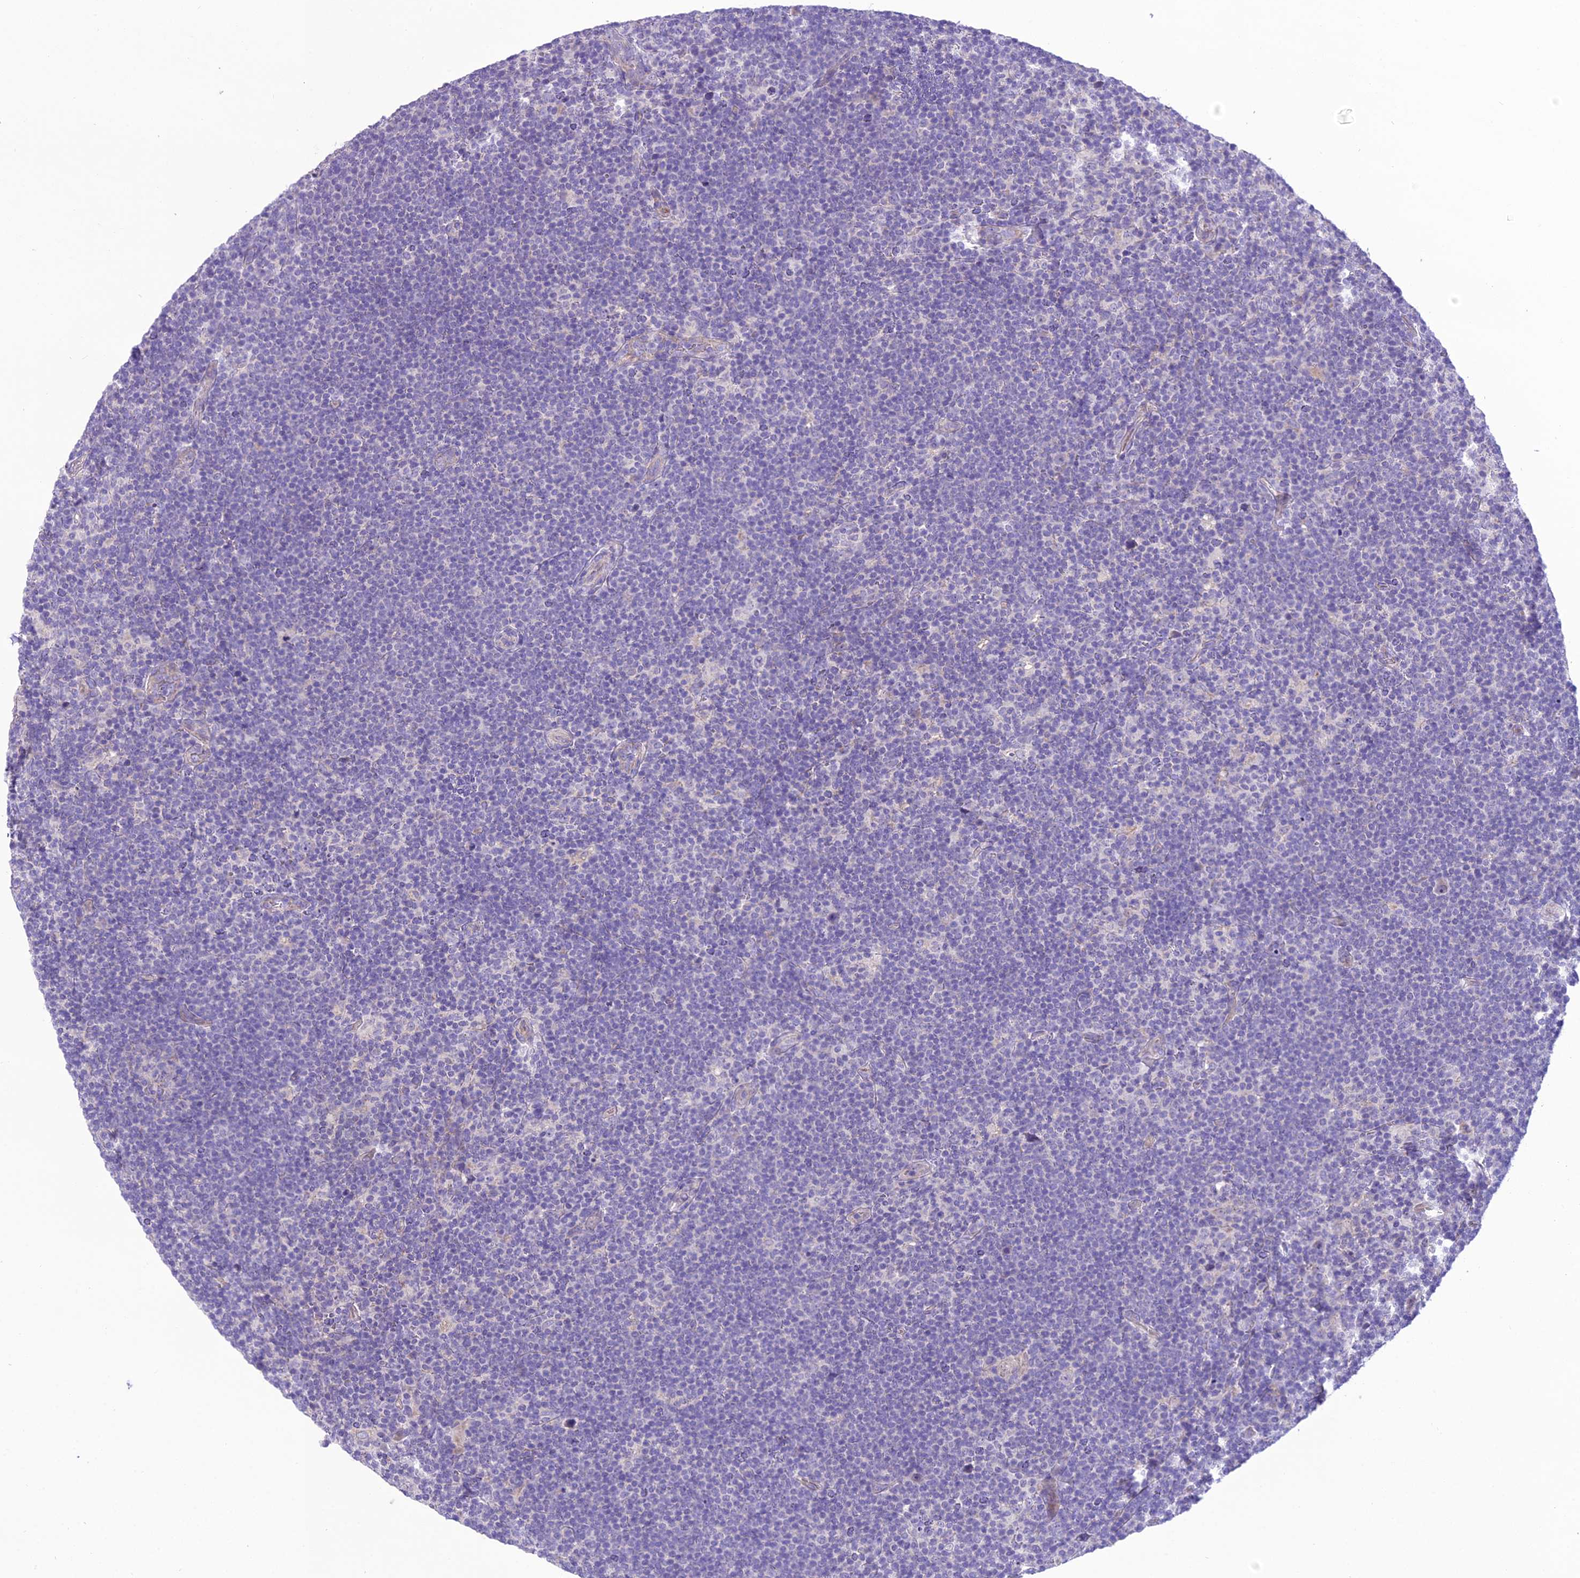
{"staining": {"intensity": "negative", "quantity": "none", "location": "none"}, "tissue": "lymphoma", "cell_type": "Tumor cells", "image_type": "cancer", "snomed": [{"axis": "morphology", "description": "Hodgkin's disease, NOS"}, {"axis": "topography", "description": "Lymph node"}], "caption": "Immunohistochemical staining of Hodgkin's disease shows no significant positivity in tumor cells. Brightfield microscopy of IHC stained with DAB (3,3'-diaminobenzidine) (brown) and hematoxylin (blue), captured at high magnification.", "gene": "SCRT1", "patient": {"sex": "female", "age": 57}}